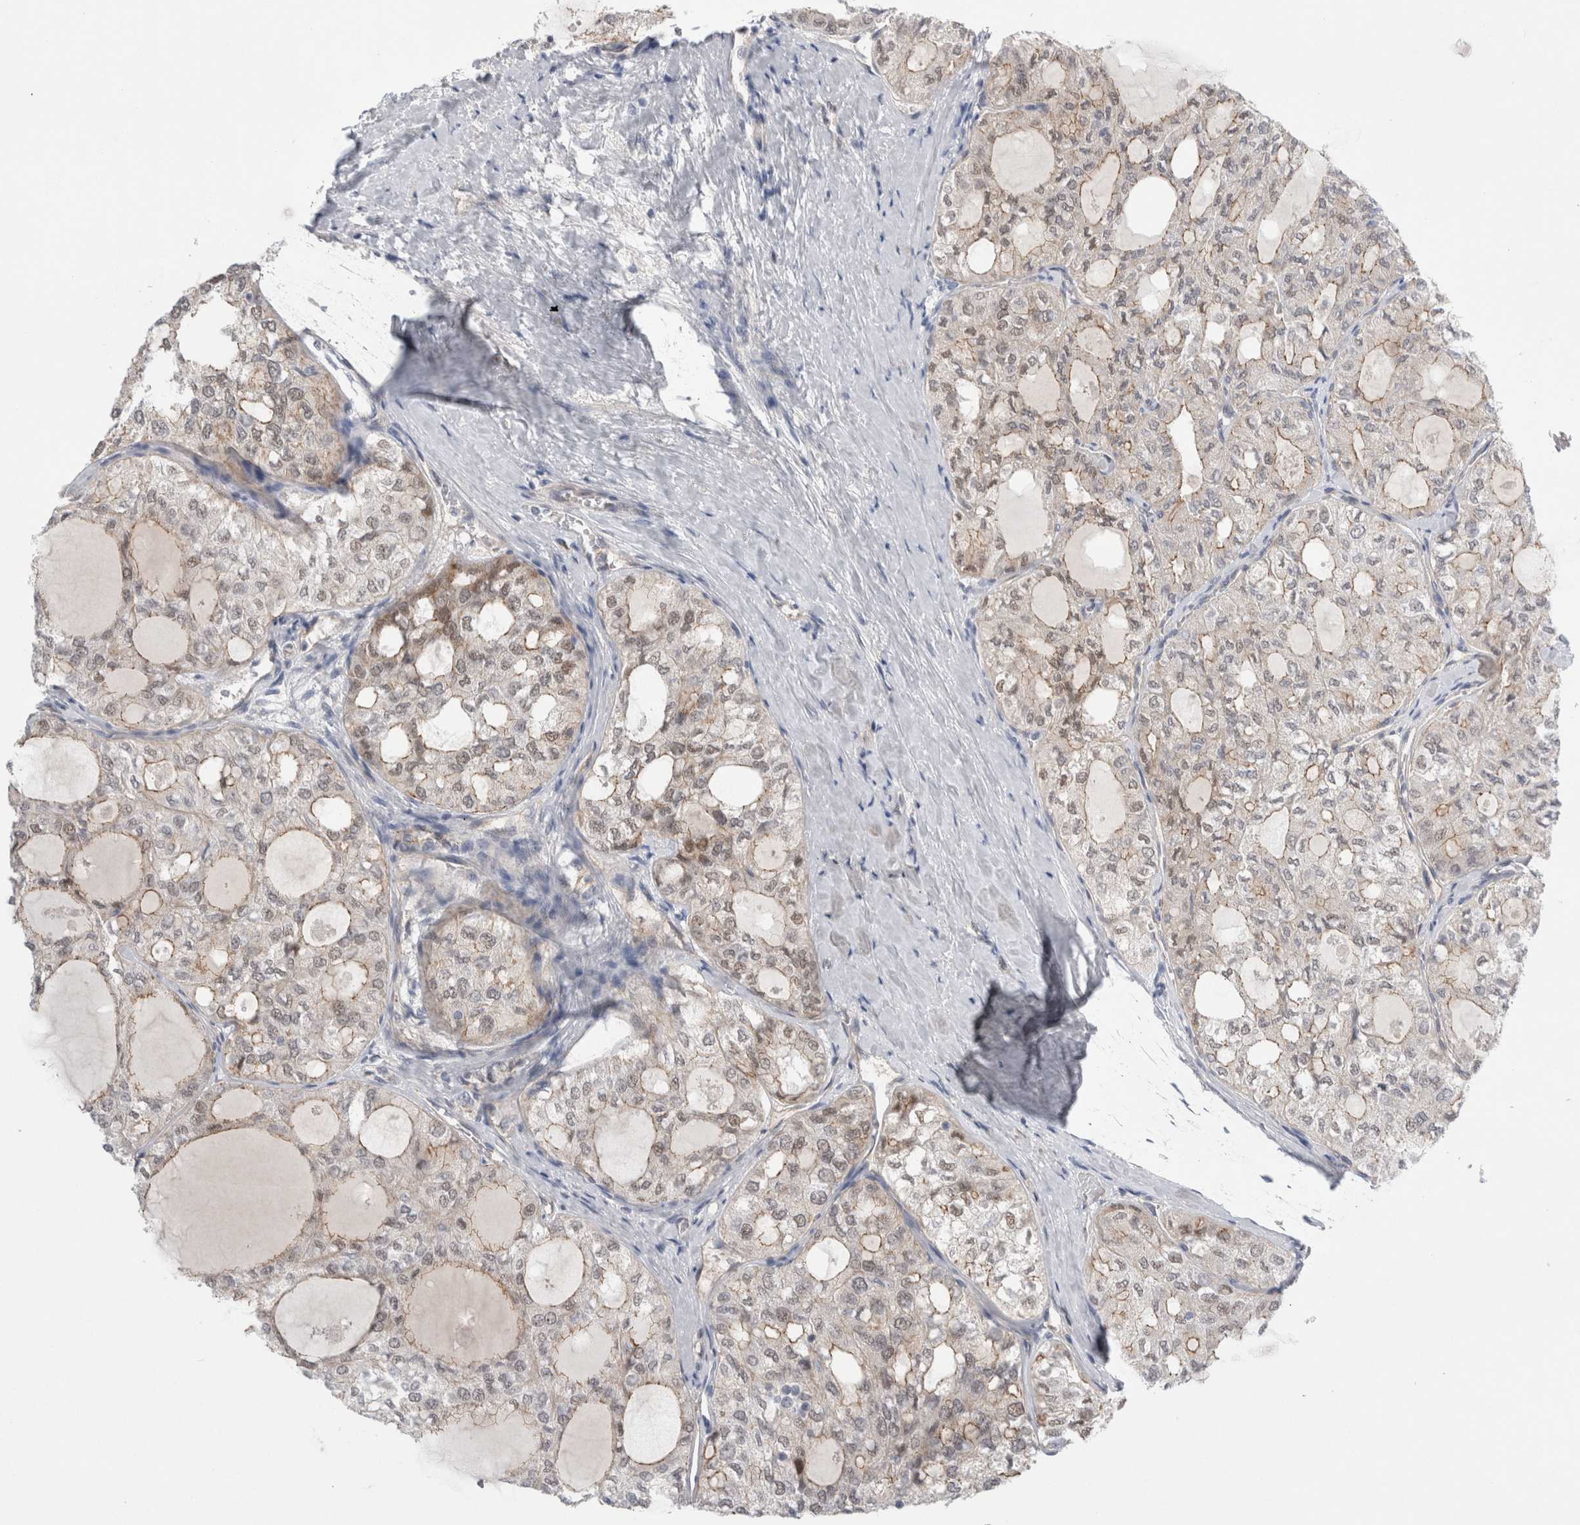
{"staining": {"intensity": "weak", "quantity": ">75%", "location": "cytoplasmic/membranous,nuclear"}, "tissue": "thyroid cancer", "cell_type": "Tumor cells", "image_type": "cancer", "snomed": [{"axis": "morphology", "description": "Follicular adenoma carcinoma, NOS"}, {"axis": "topography", "description": "Thyroid gland"}], "caption": "Immunohistochemical staining of human thyroid cancer (follicular adenoma carcinoma) shows weak cytoplasmic/membranous and nuclear protein positivity in approximately >75% of tumor cells.", "gene": "TAFA5", "patient": {"sex": "male", "age": 75}}